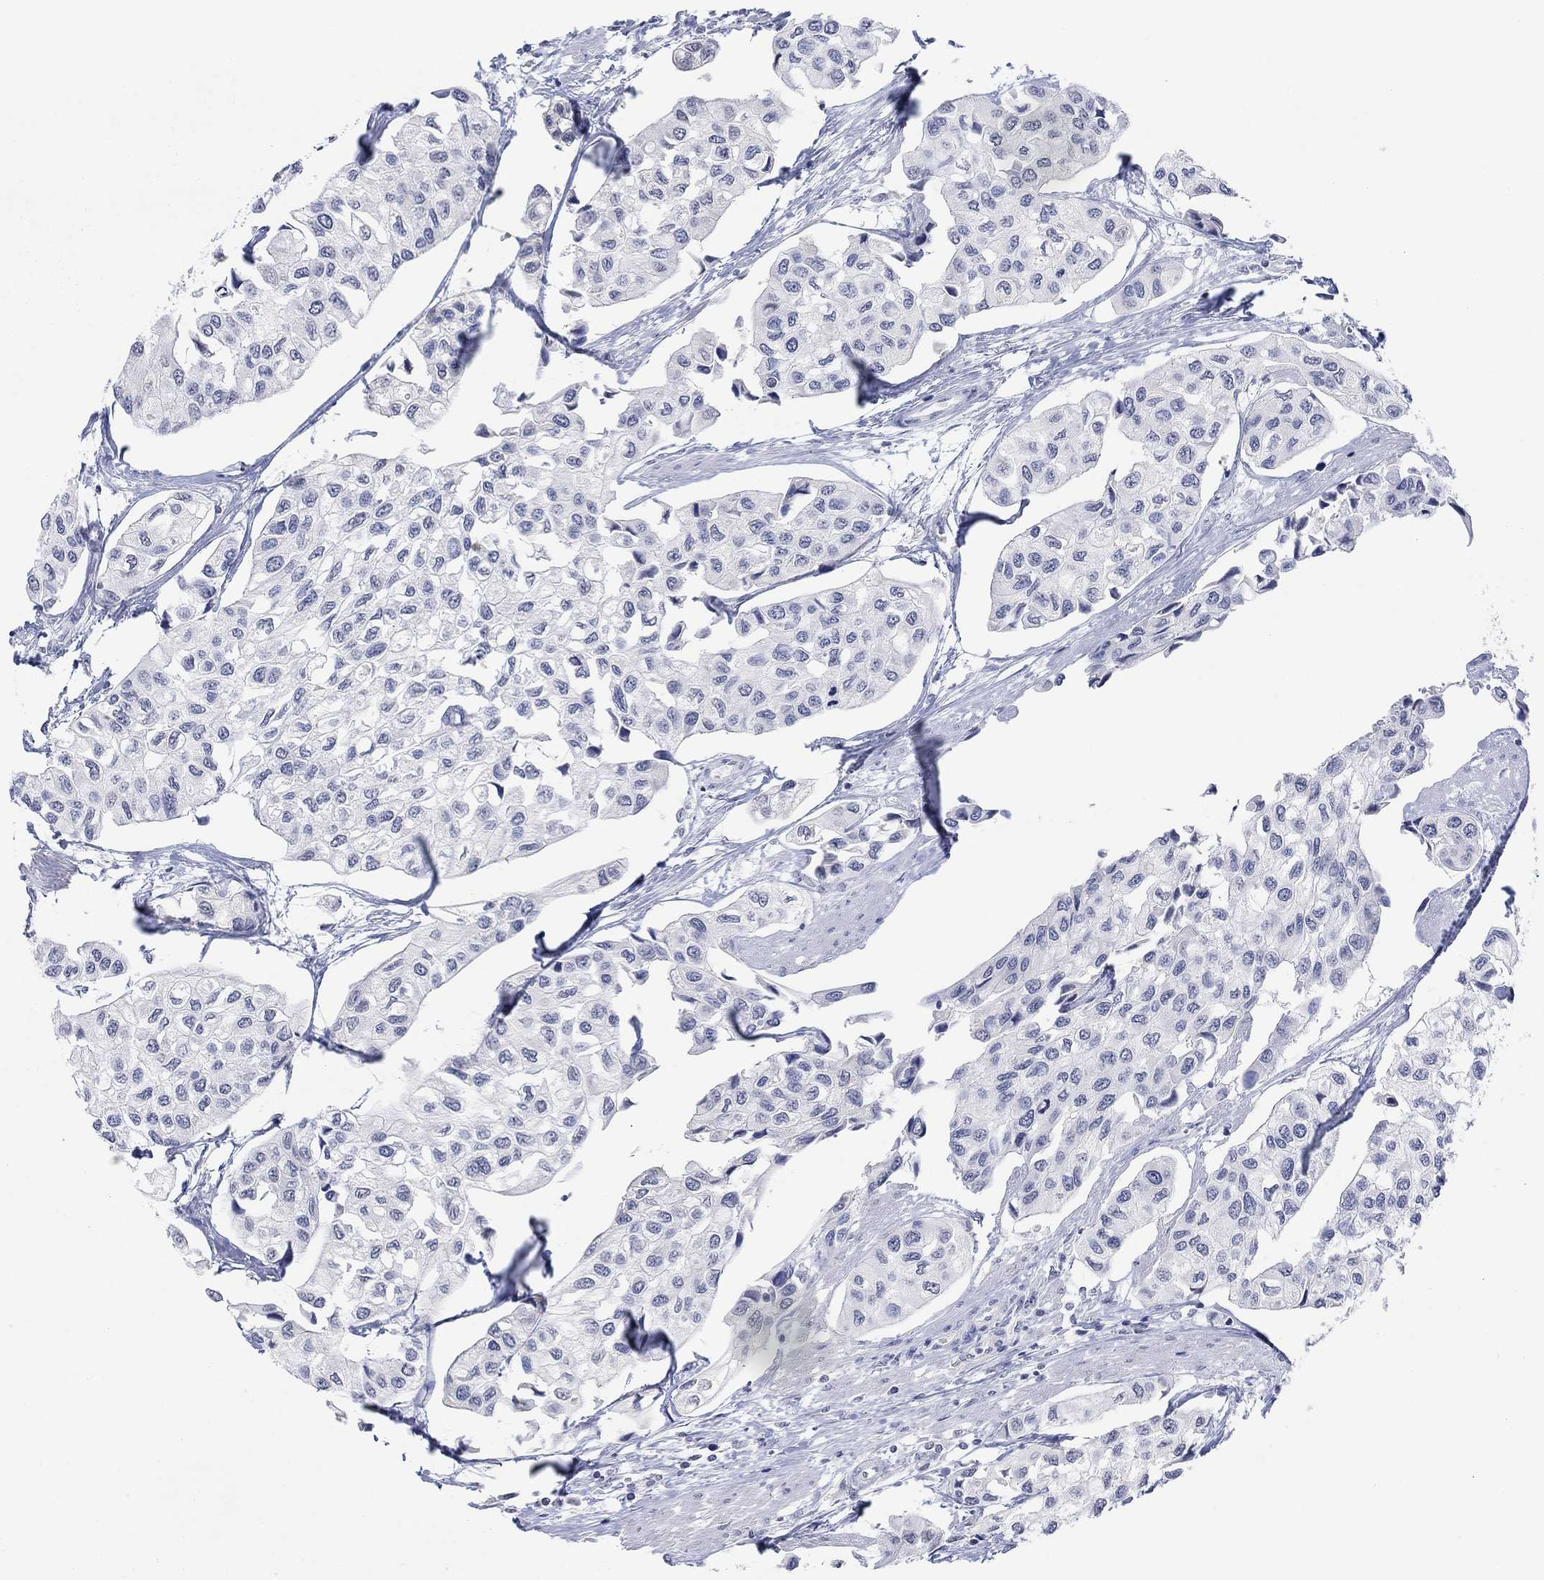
{"staining": {"intensity": "negative", "quantity": "none", "location": "none"}, "tissue": "urothelial cancer", "cell_type": "Tumor cells", "image_type": "cancer", "snomed": [{"axis": "morphology", "description": "Urothelial carcinoma, High grade"}, {"axis": "topography", "description": "Urinary bladder"}], "caption": "The image exhibits no significant staining in tumor cells of urothelial carcinoma (high-grade).", "gene": "TMEM255A", "patient": {"sex": "male", "age": 73}}